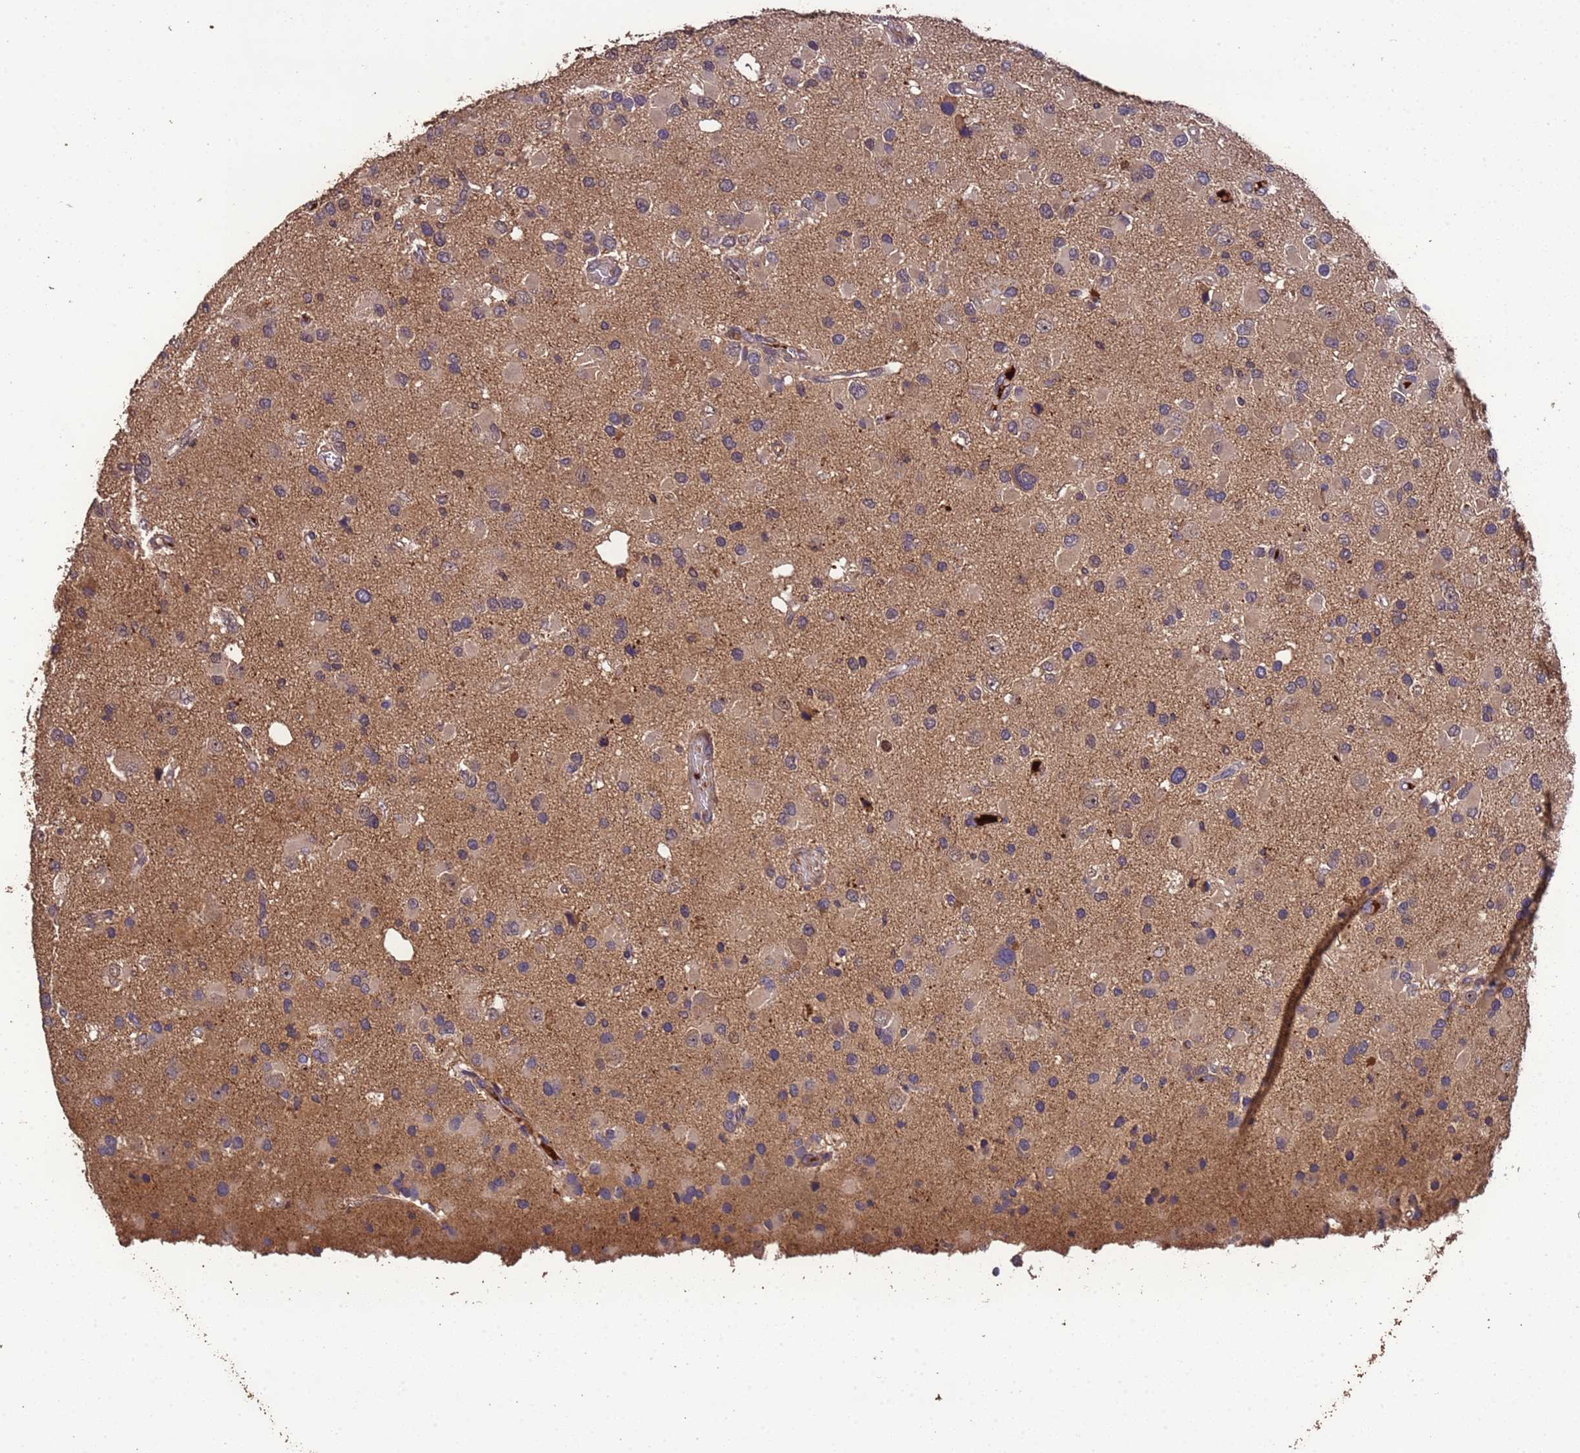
{"staining": {"intensity": "weak", "quantity": "25%-75%", "location": "cytoplasmic/membranous,nuclear"}, "tissue": "glioma", "cell_type": "Tumor cells", "image_type": "cancer", "snomed": [{"axis": "morphology", "description": "Glioma, malignant, High grade"}, {"axis": "topography", "description": "Brain"}], "caption": "Human glioma stained for a protein (brown) displays weak cytoplasmic/membranous and nuclear positive positivity in approximately 25%-75% of tumor cells.", "gene": "CCDC184", "patient": {"sex": "male", "age": 53}}